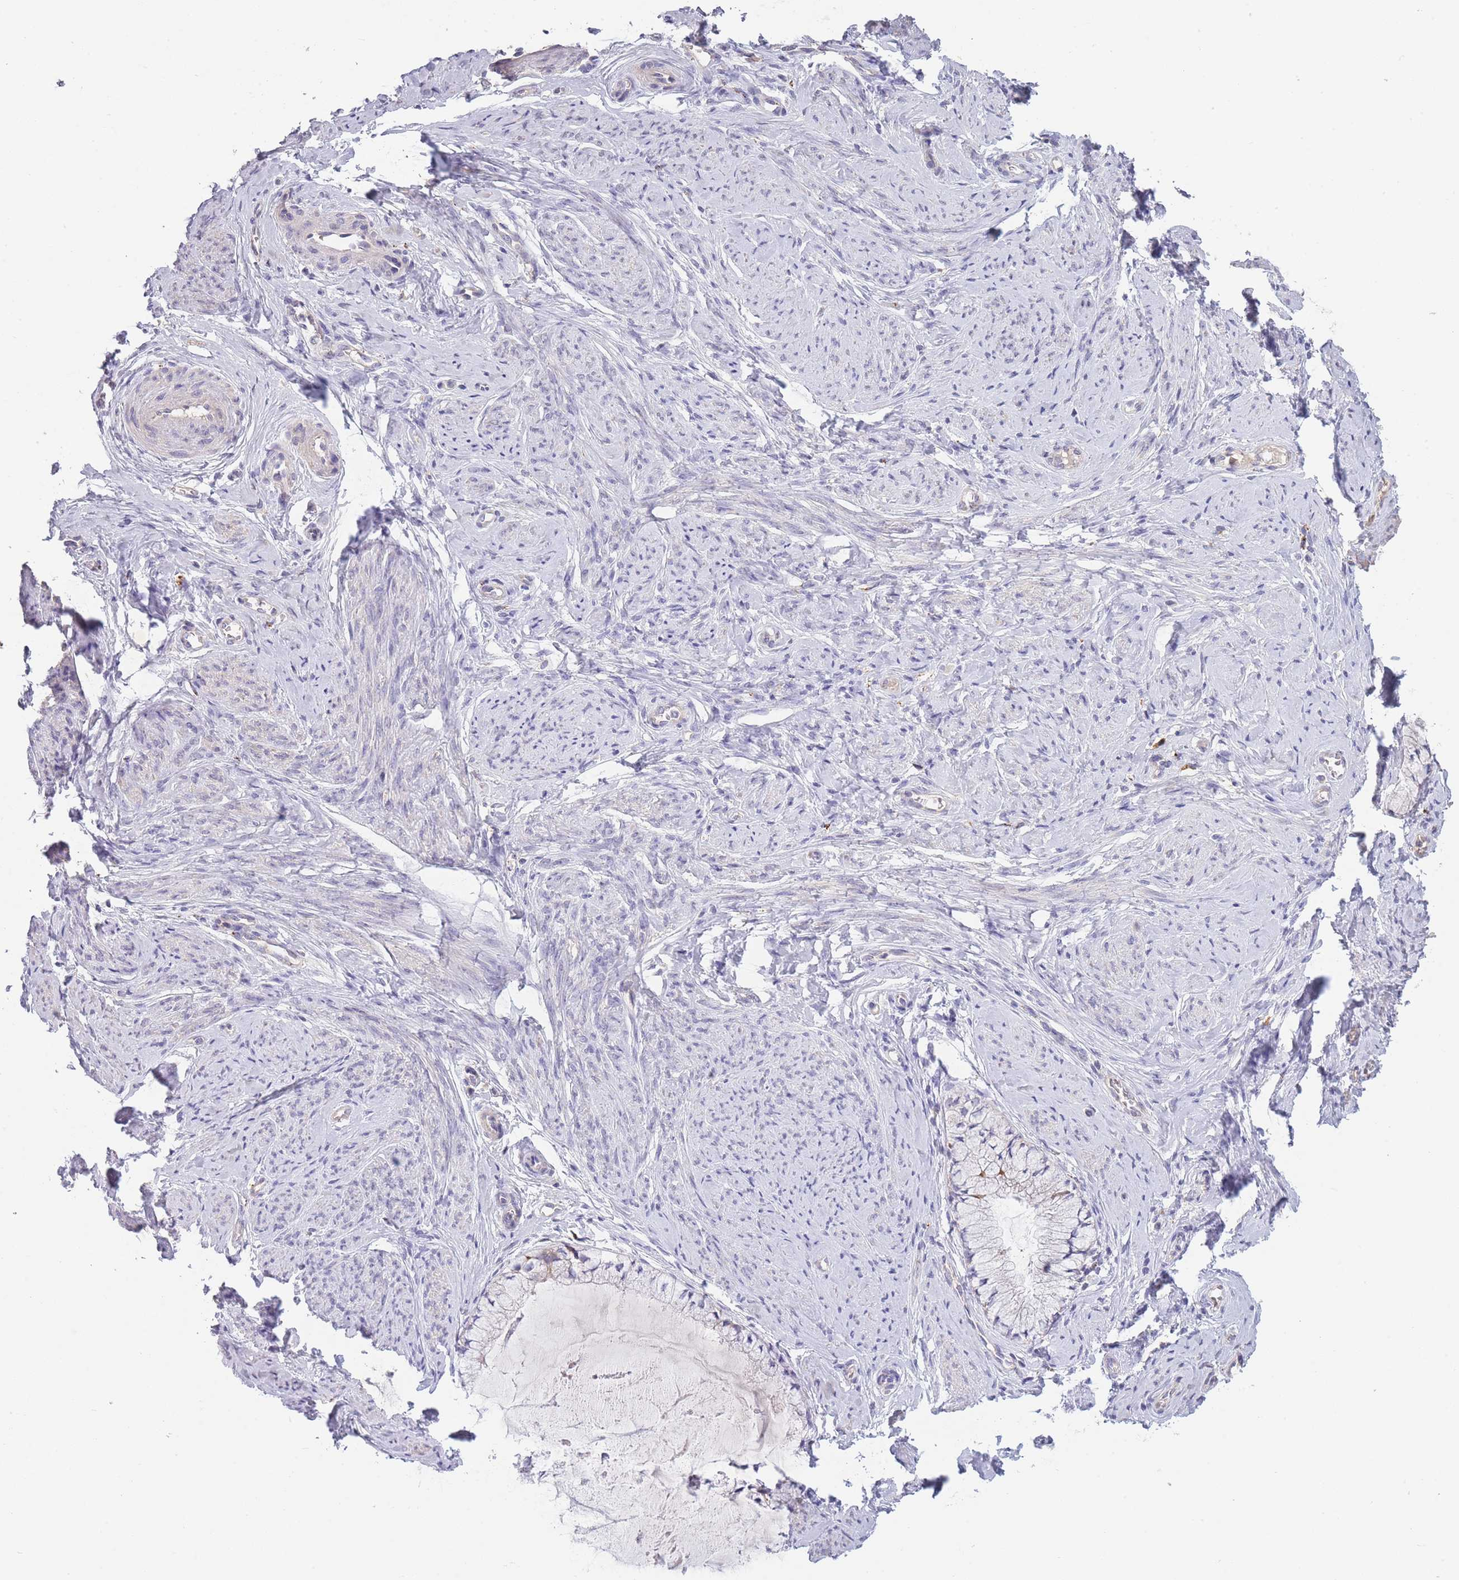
{"staining": {"intensity": "weak", "quantity": "<25%", "location": "cytoplasmic/membranous"}, "tissue": "cervix", "cell_type": "Glandular cells", "image_type": "normal", "snomed": [{"axis": "morphology", "description": "Normal tissue, NOS"}, {"axis": "topography", "description": "Cervix"}], "caption": "Image shows no protein expression in glandular cells of normal cervix. The staining is performed using DAB brown chromogen with nuclei counter-stained in using hematoxylin.", "gene": "TRIM61", "patient": {"sex": "female", "age": 42}}